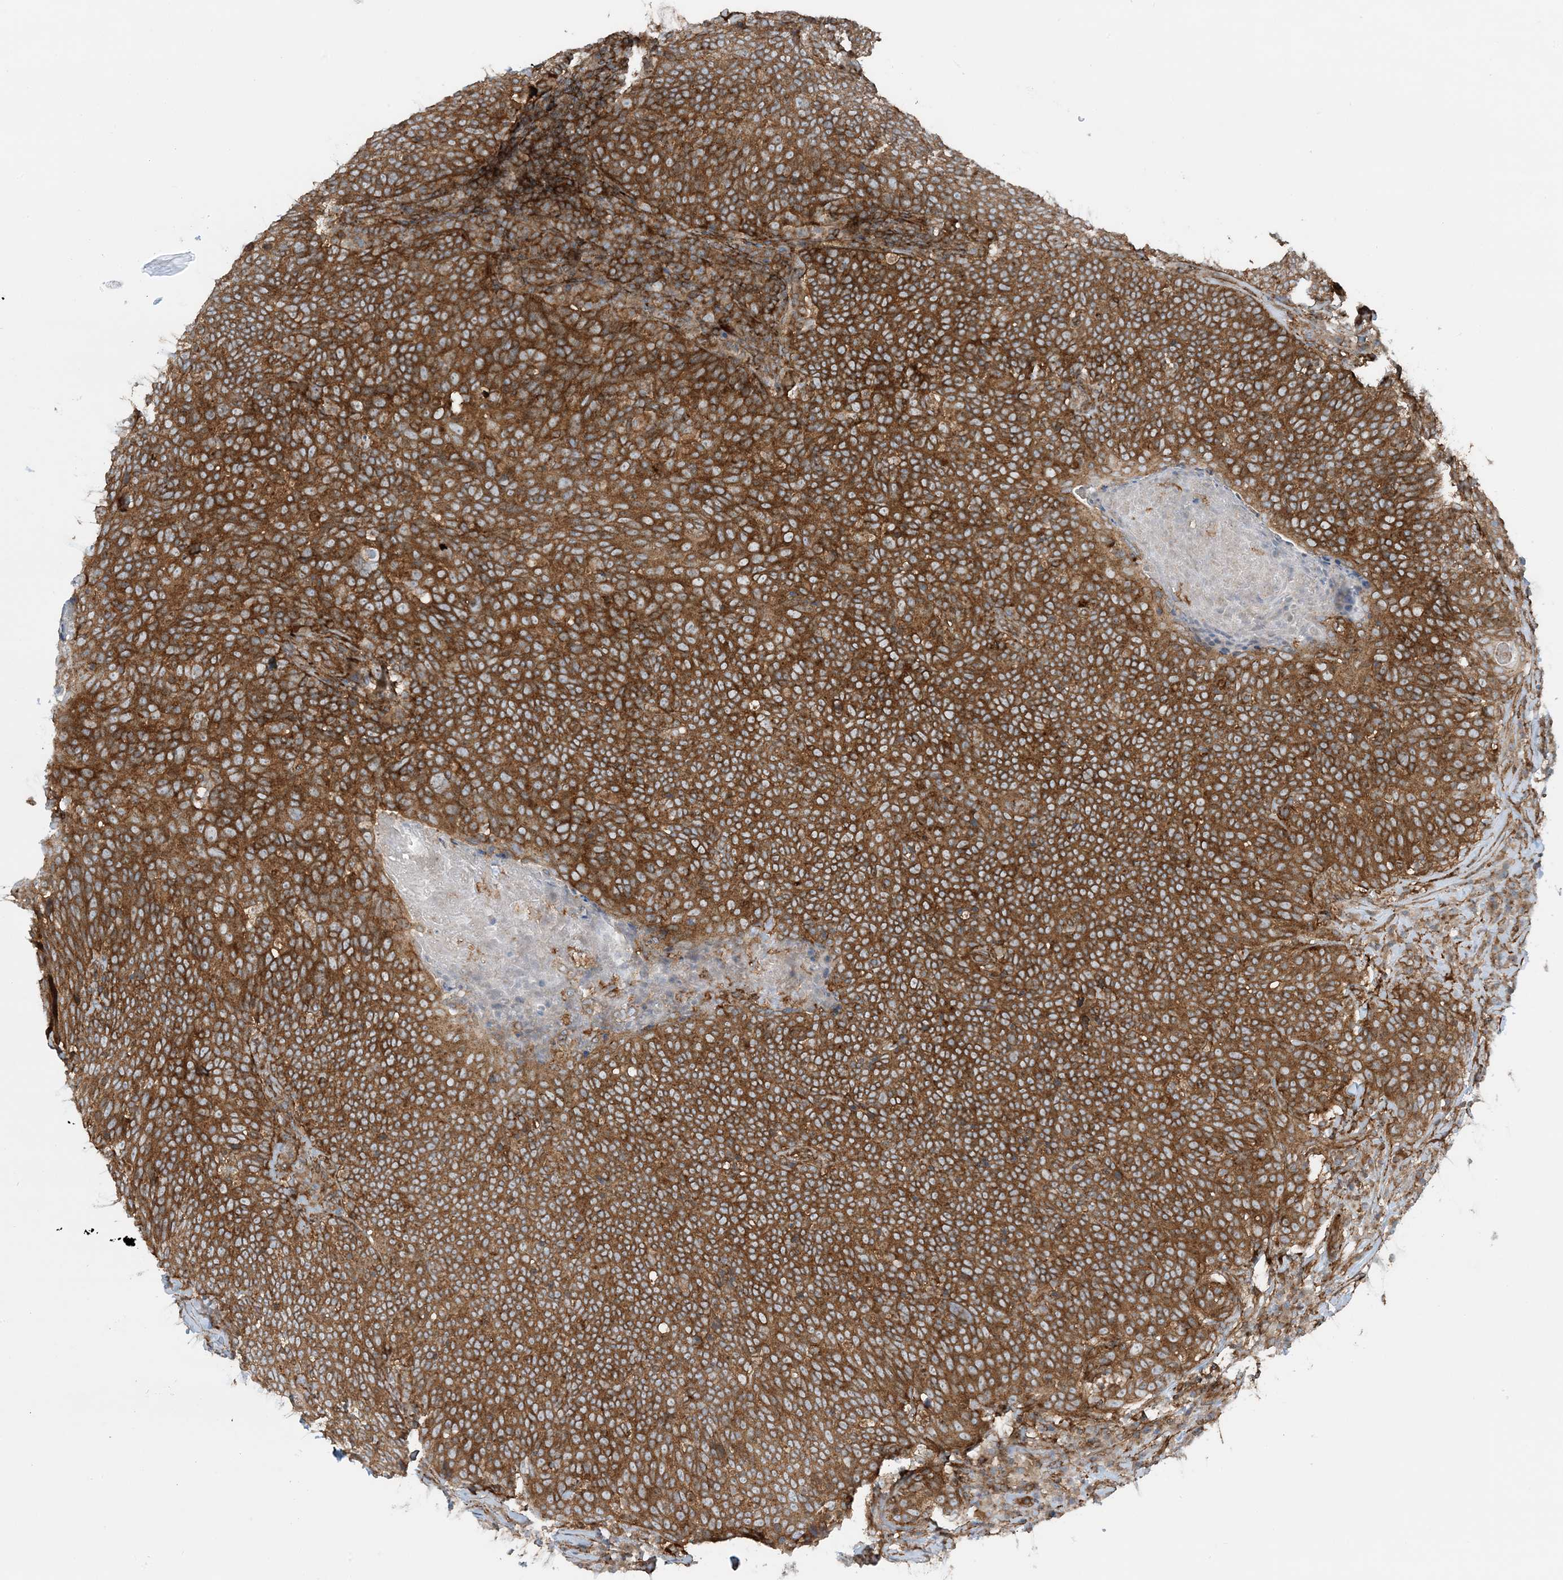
{"staining": {"intensity": "strong", "quantity": ">75%", "location": "cytoplasmic/membranous"}, "tissue": "head and neck cancer", "cell_type": "Tumor cells", "image_type": "cancer", "snomed": [{"axis": "morphology", "description": "Squamous cell carcinoma, NOS"}, {"axis": "morphology", "description": "Squamous cell carcinoma, metastatic, NOS"}, {"axis": "topography", "description": "Lymph node"}, {"axis": "topography", "description": "Head-Neck"}], "caption": "The image demonstrates immunohistochemical staining of head and neck cancer. There is strong cytoplasmic/membranous positivity is present in about >75% of tumor cells.", "gene": "STAM2", "patient": {"sex": "male", "age": 62}}